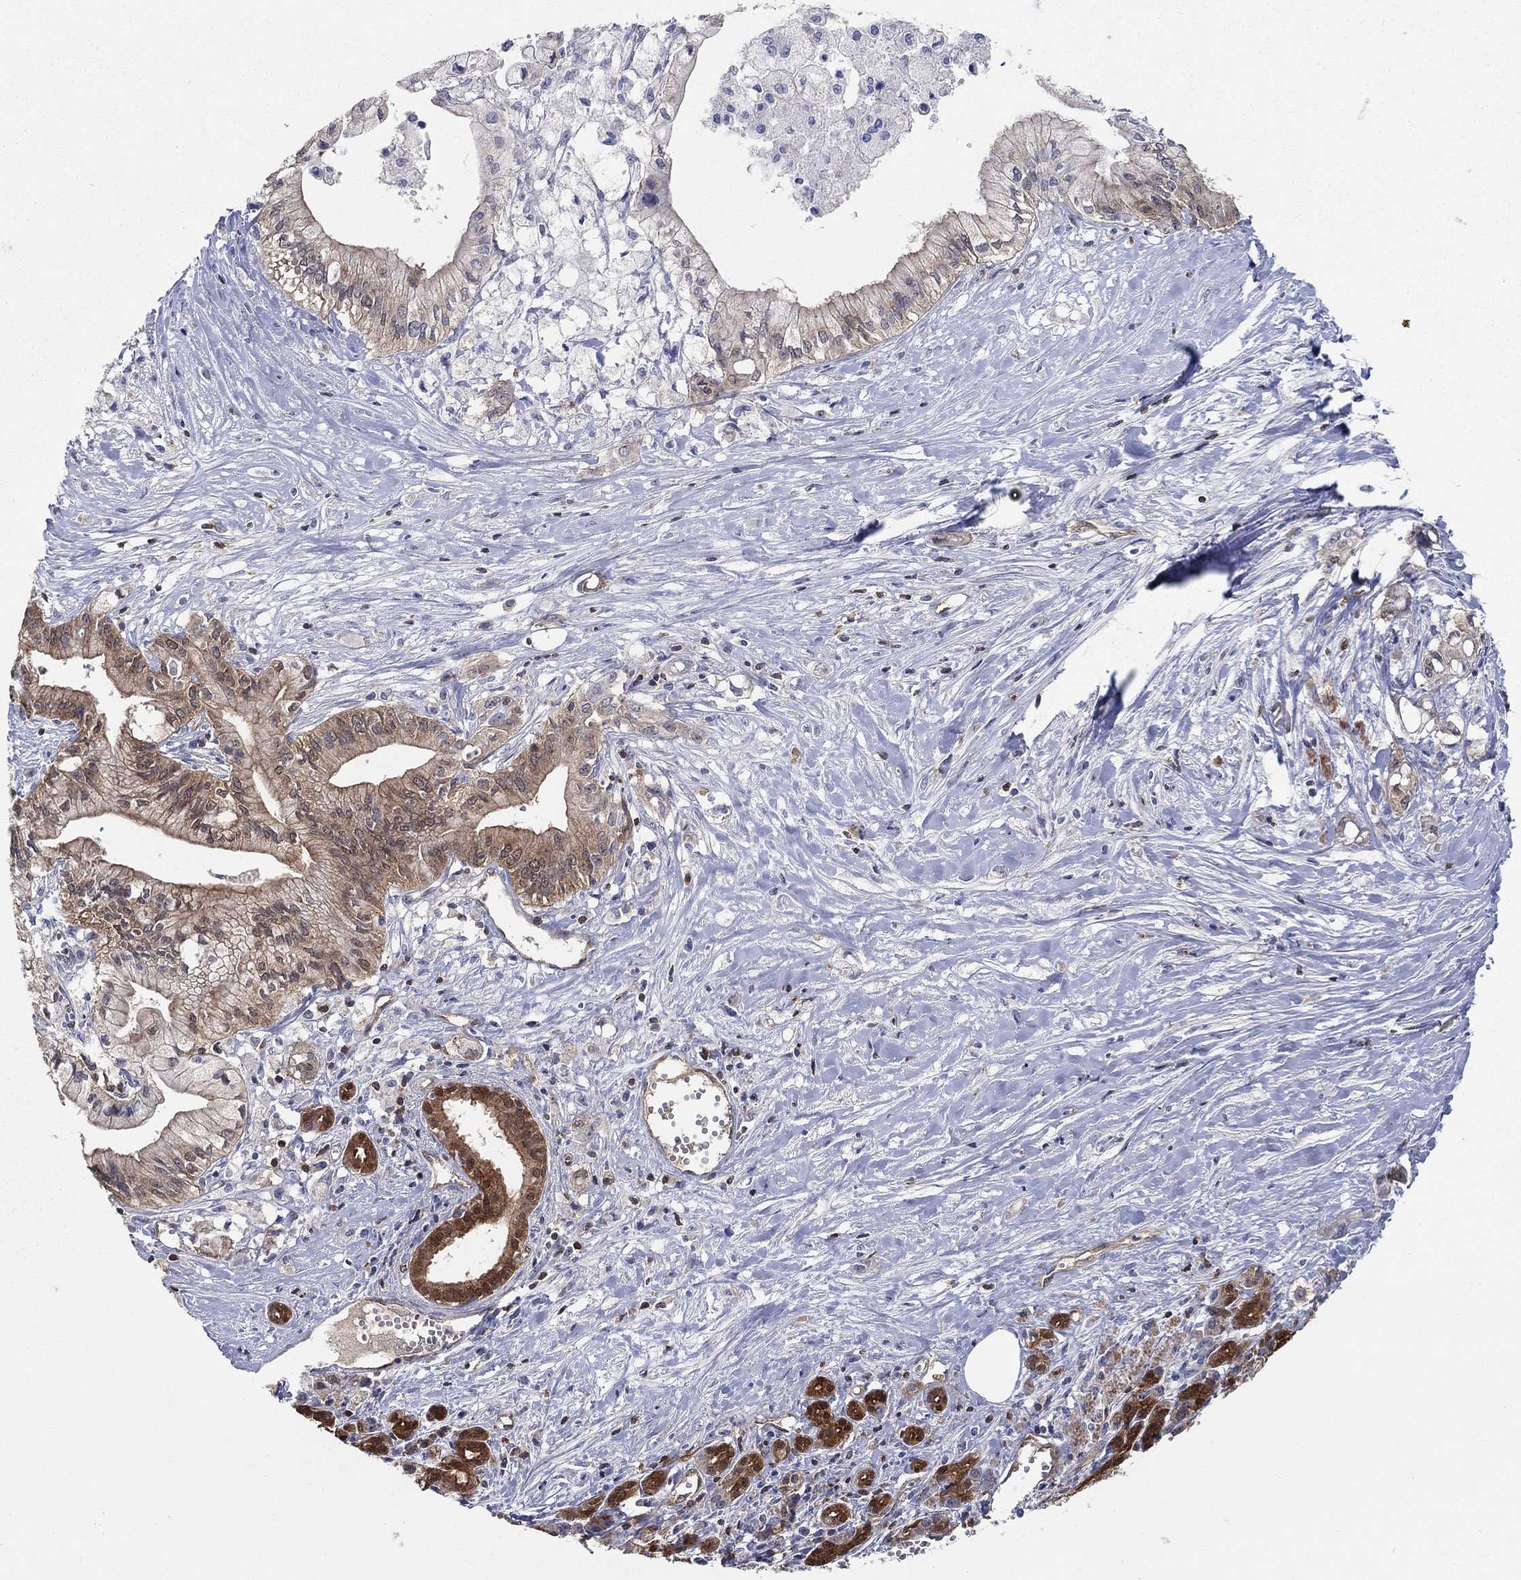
{"staining": {"intensity": "moderate", "quantity": "25%-75%", "location": "cytoplasmic/membranous"}, "tissue": "pancreatic cancer", "cell_type": "Tumor cells", "image_type": "cancer", "snomed": [{"axis": "morphology", "description": "Adenocarcinoma, NOS"}, {"axis": "topography", "description": "Pancreas"}], "caption": "IHC photomicrograph of neoplastic tissue: pancreatic cancer stained using immunohistochemistry exhibits medium levels of moderate protein expression localized specifically in the cytoplasmic/membranous of tumor cells, appearing as a cytoplasmic/membranous brown color.", "gene": "AGFG2", "patient": {"sex": "male", "age": 71}}